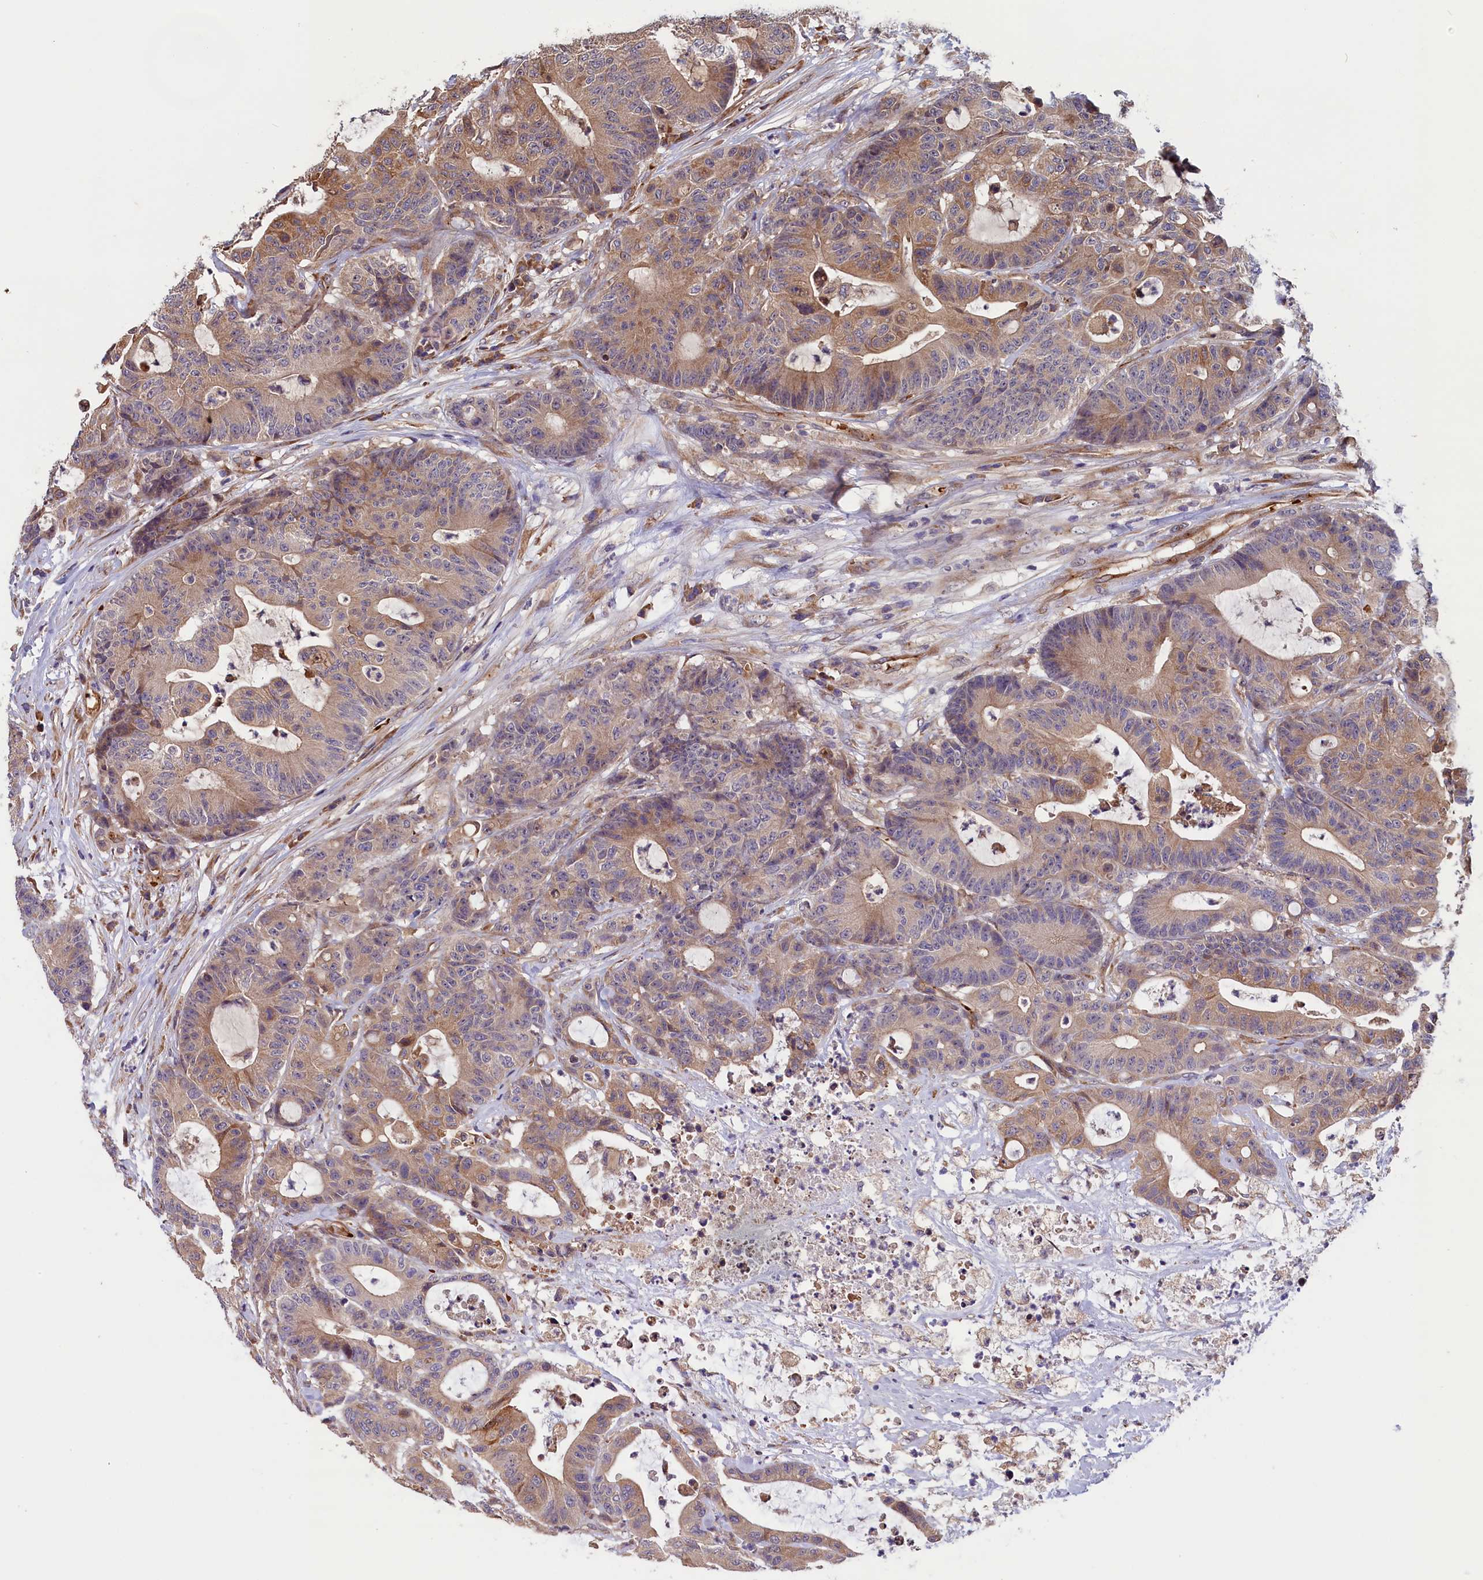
{"staining": {"intensity": "moderate", "quantity": ">75%", "location": "cytoplasmic/membranous"}, "tissue": "colorectal cancer", "cell_type": "Tumor cells", "image_type": "cancer", "snomed": [{"axis": "morphology", "description": "Adenocarcinoma, NOS"}, {"axis": "topography", "description": "Colon"}], "caption": "DAB (3,3'-diaminobenzidine) immunohistochemical staining of human colorectal cancer (adenocarcinoma) demonstrates moderate cytoplasmic/membranous protein staining in approximately >75% of tumor cells.", "gene": "CCDC9B", "patient": {"sex": "female", "age": 84}}